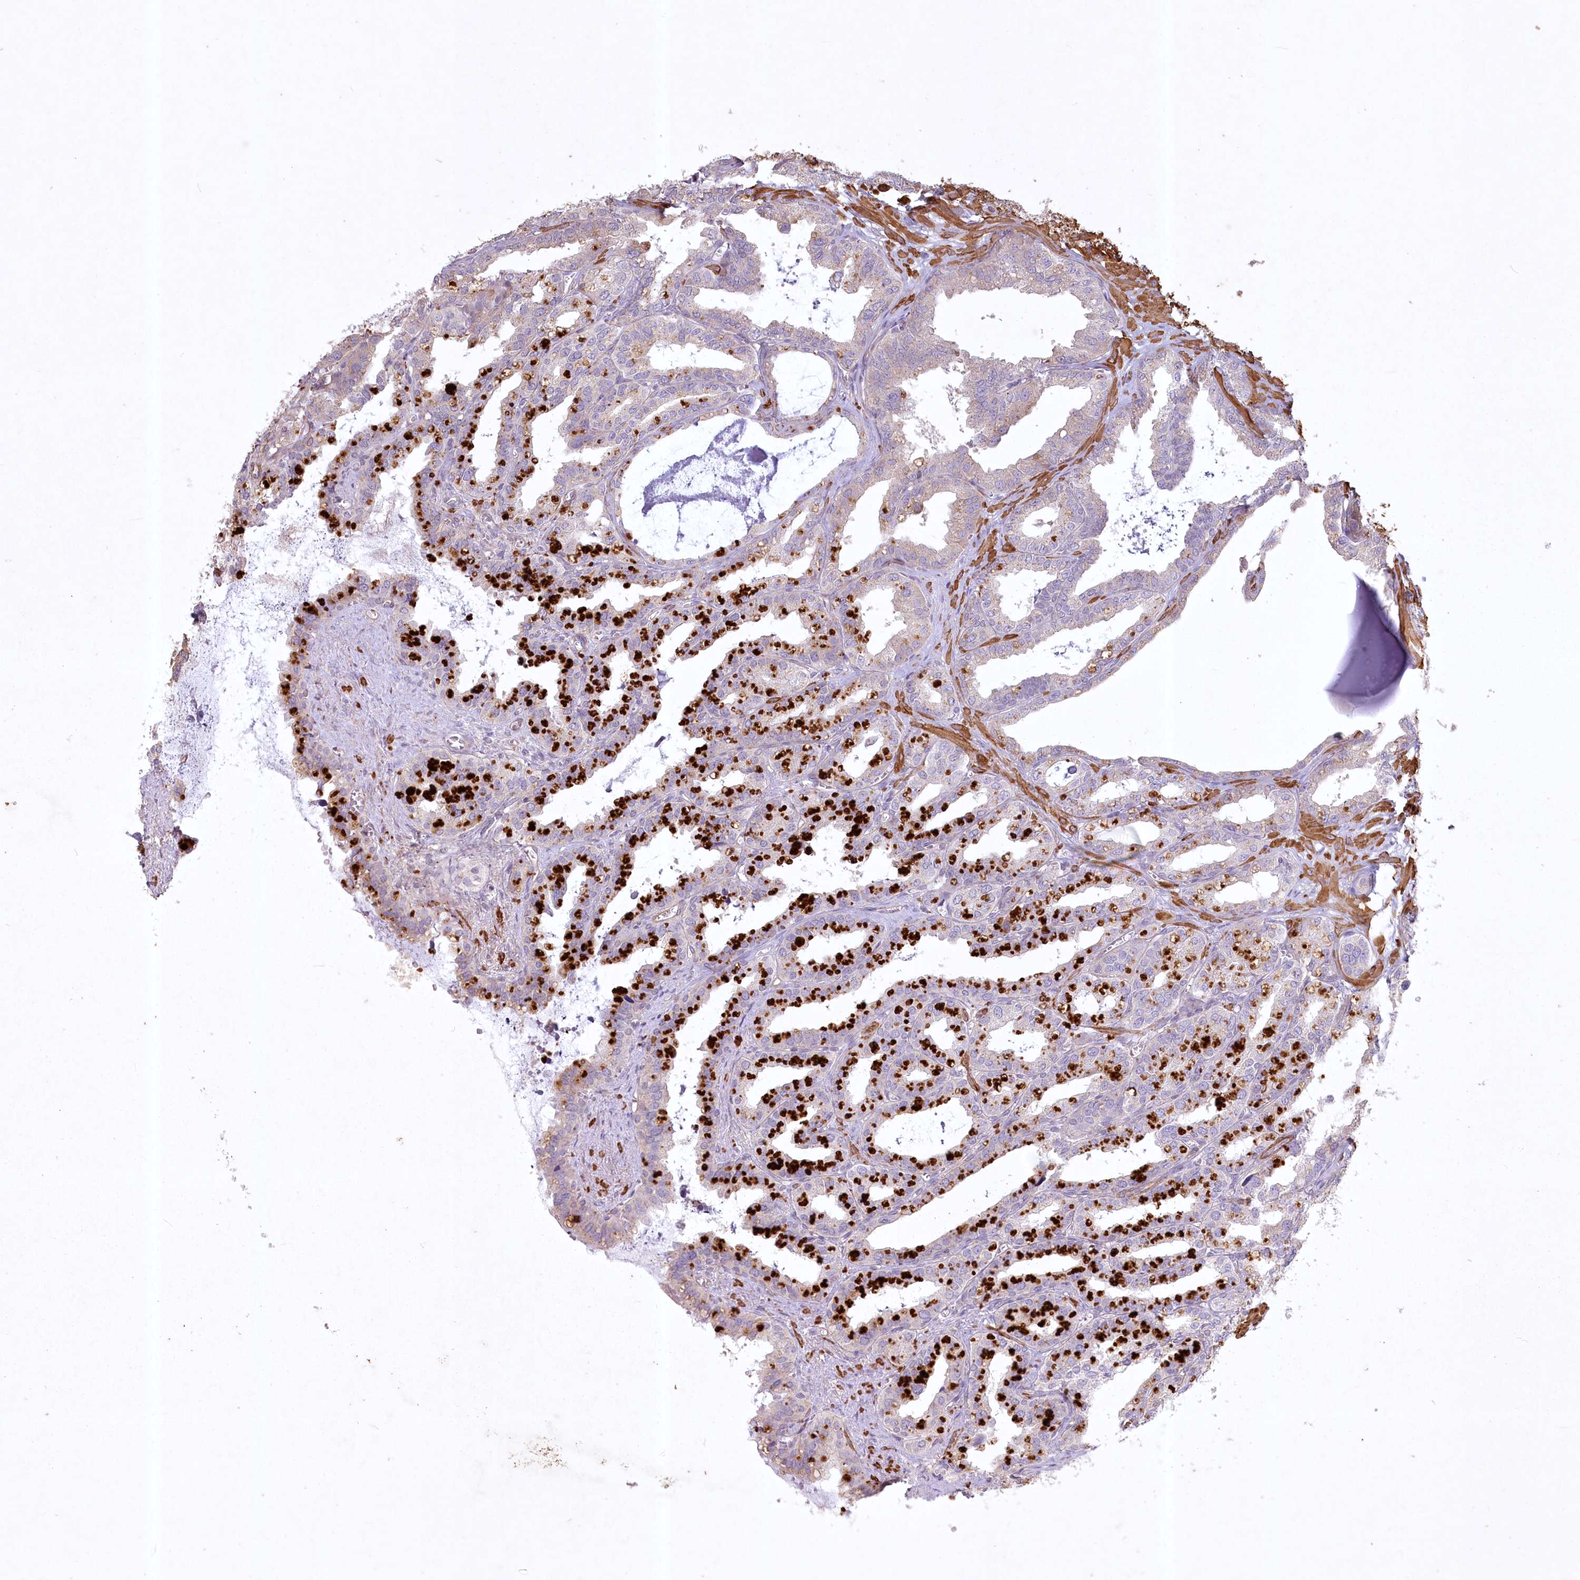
{"staining": {"intensity": "negative", "quantity": "none", "location": "none"}, "tissue": "seminal vesicle", "cell_type": "Glandular cells", "image_type": "normal", "snomed": [{"axis": "morphology", "description": "Normal tissue, NOS"}, {"axis": "topography", "description": "Prostate"}, {"axis": "topography", "description": "Seminal veicle"}], "caption": "IHC histopathology image of normal human seminal vesicle stained for a protein (brown), which reveals no staining in glandular cells.", "gene": "INPP4B", "patient": {"sex": "male", "age": 51}}